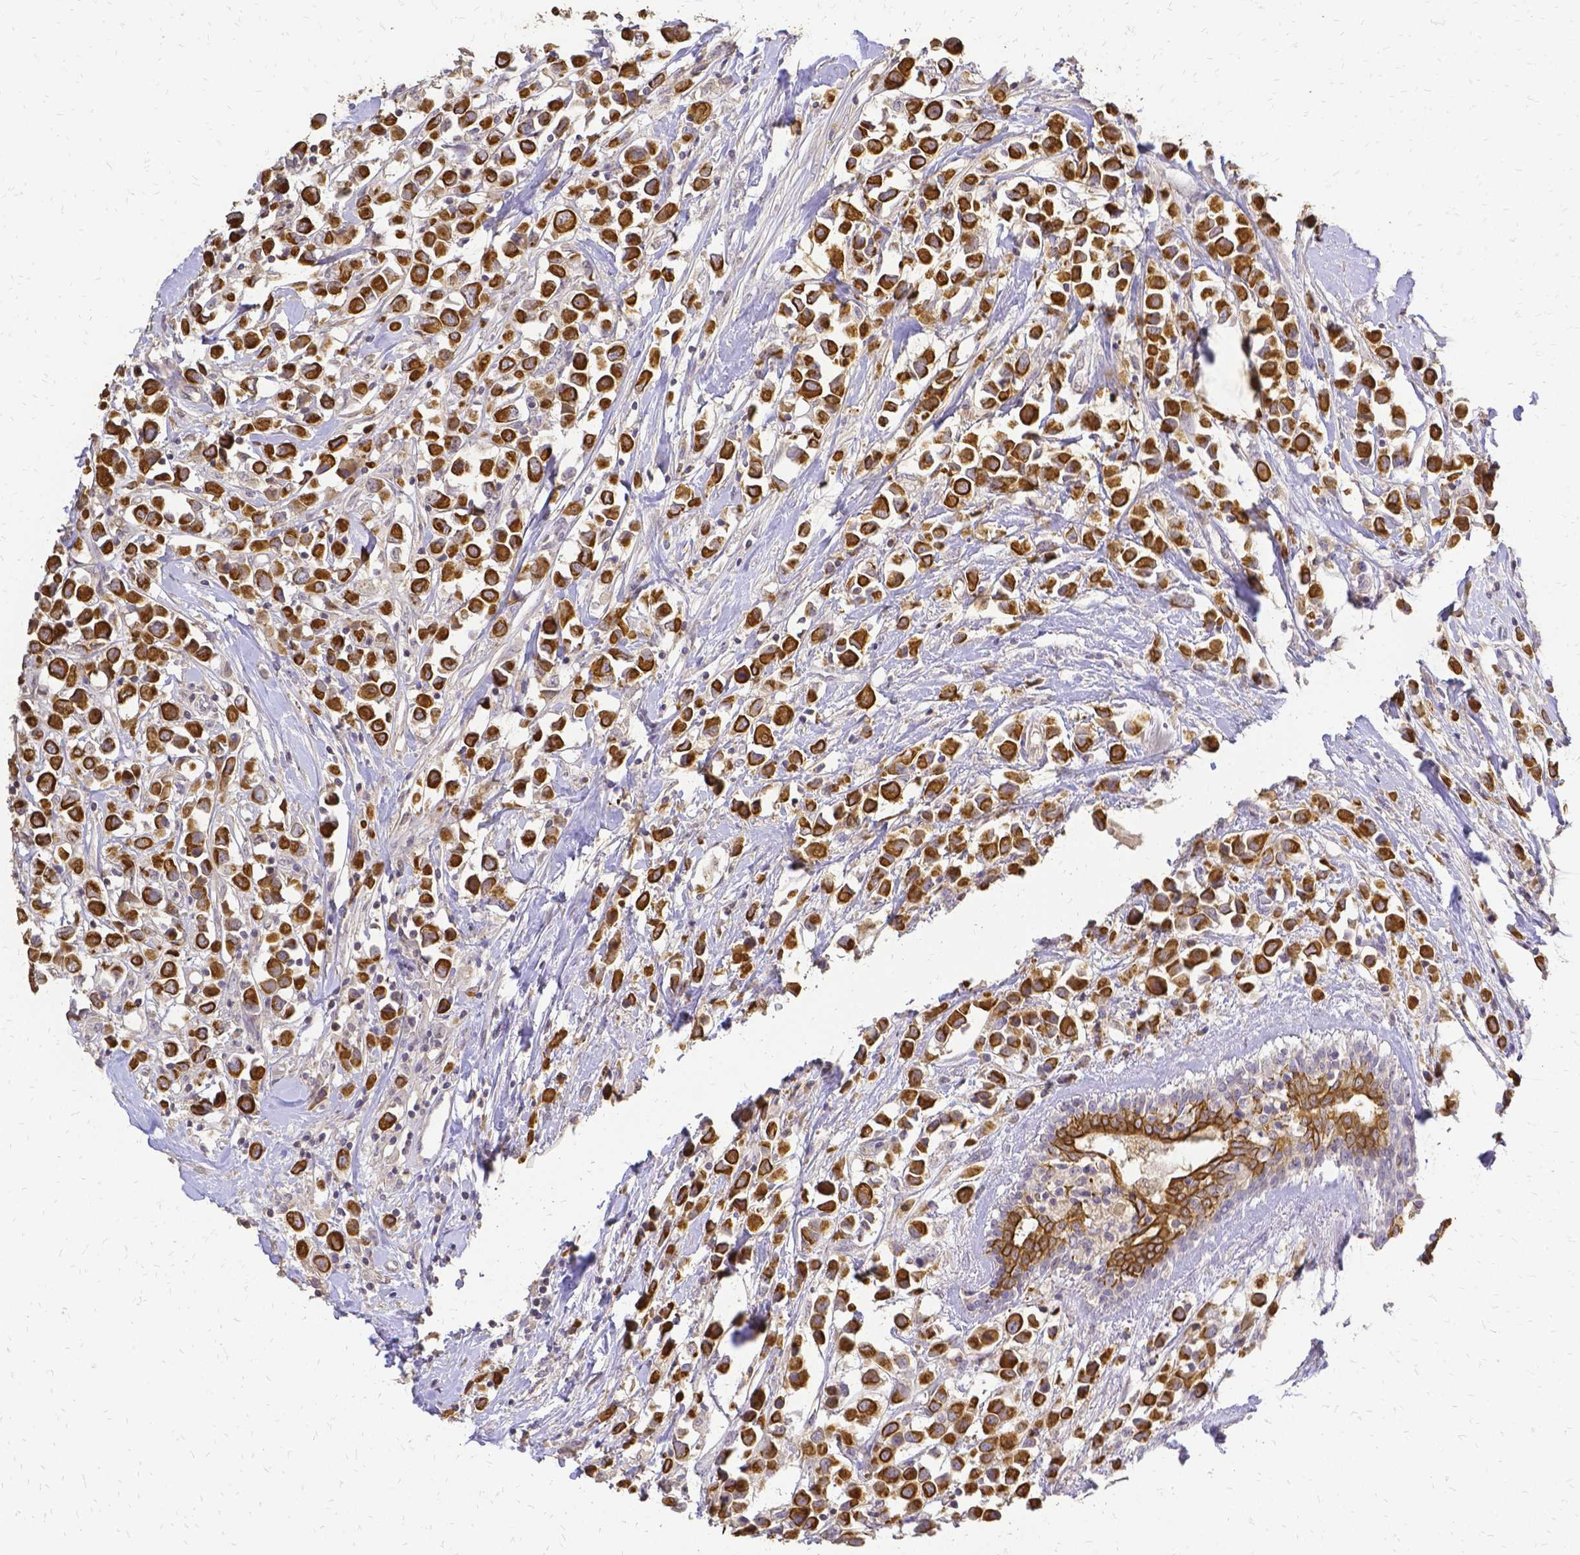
{"staining": {"intensity": "strong", "quantity": ">75%", "location": "cytoplasmic/membranous"}, "tissue": "breast cancer", "cell_type": "Tumor cells", "image_type": "cancer", "snomed": [{"axis": "morphology", "description": "Duct carcinoma"}, {"axis": "topography", "description": "Breast"}], "caption": "Breast cancer stained with a brown dye displays strong cytoplasmic/membranous positive staining in about >75% of tumor cells.", "gene": "CIB1", "patient": {"sex": "female", "age": 61}}